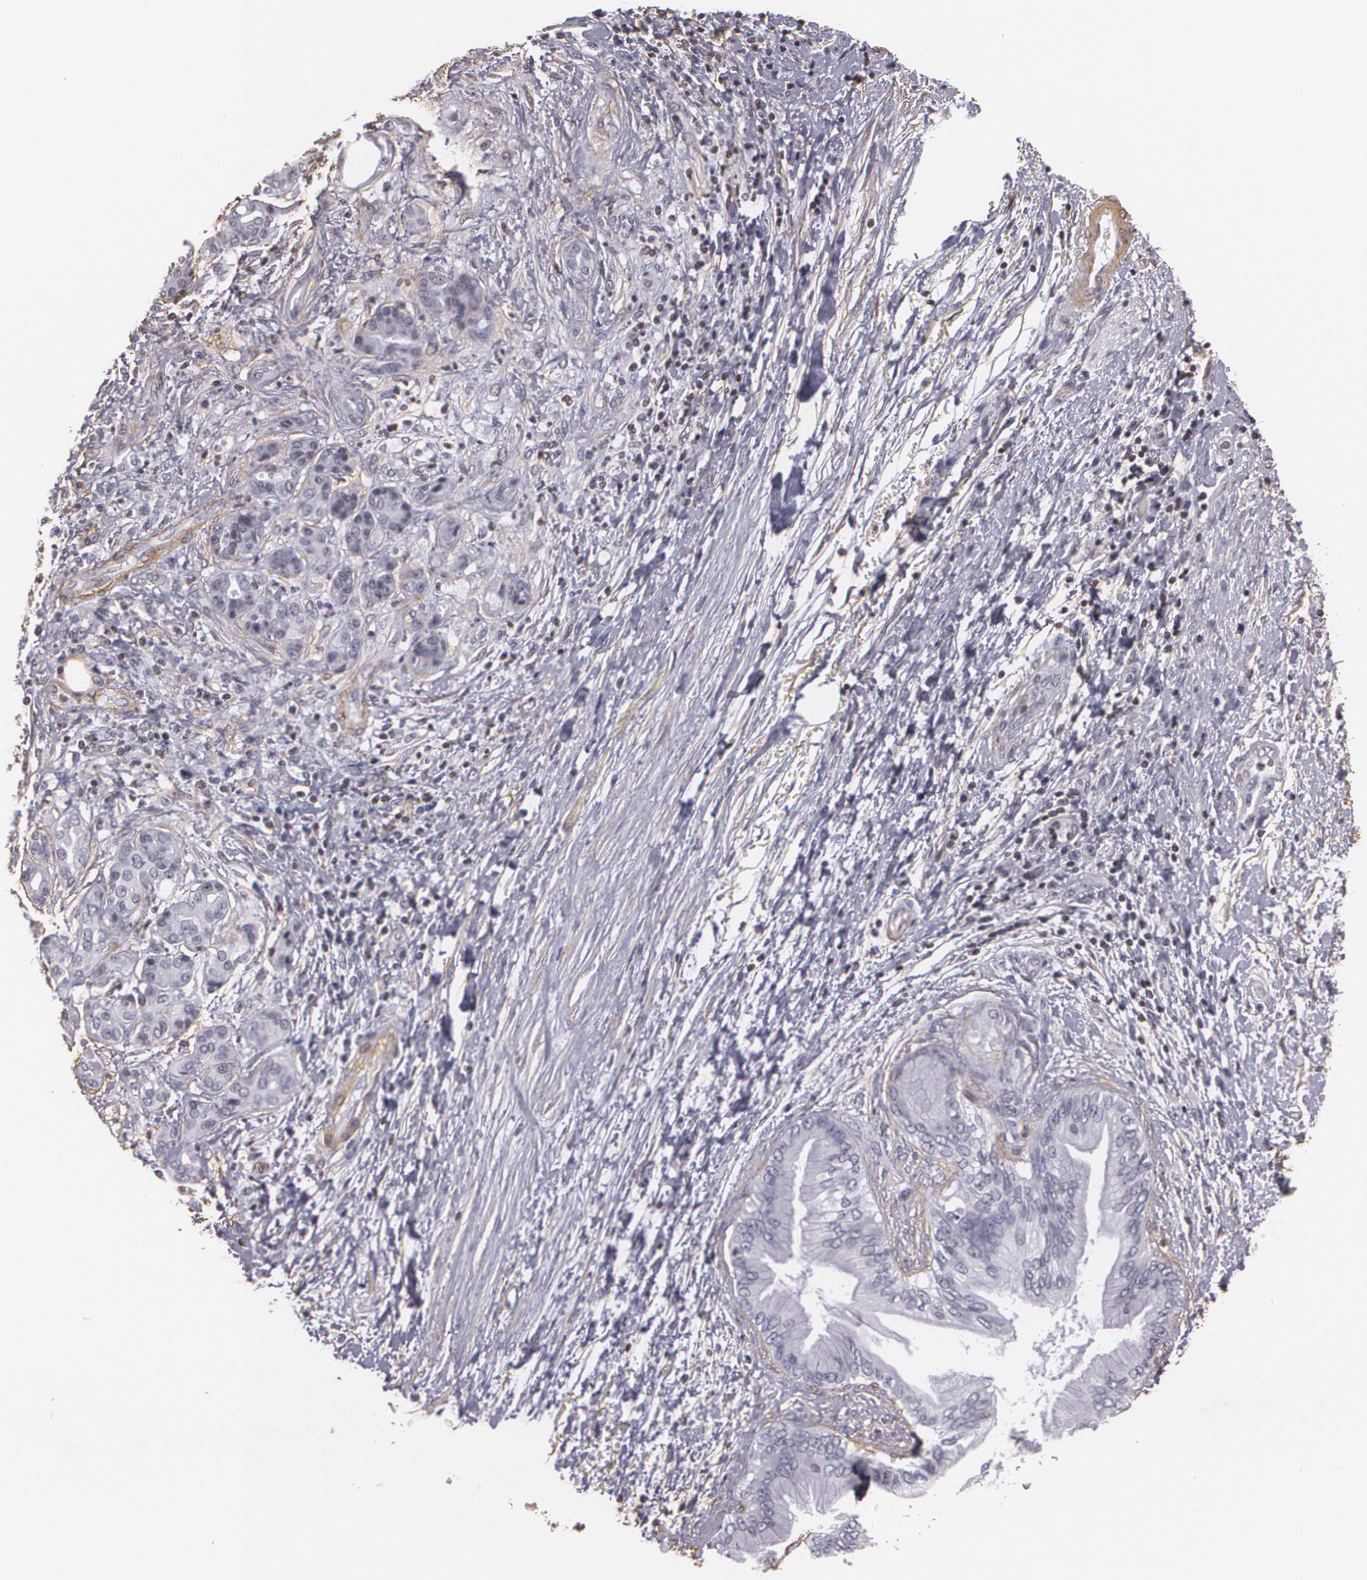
{"staining": {"intensity": "negative", "quantity": "none", "location": "none"}, "tissue": "pancreatic cancer", "cell_type": "Tumor cells", "image_type": "cancer", "snomed": [{"axis": "morphology", "description": "Adenocarcinoma, NOS"}, {"axis": "topography", "description": "Pancreas"}], "caption": "High power microscopy photomicrograph of an immunohistochemistry image of pancreatic adenocarcinoma, revealing no significant positivity in tumor cells.", "gene": "VAMP1", "patient": {"sex": "female", "age": 70}}